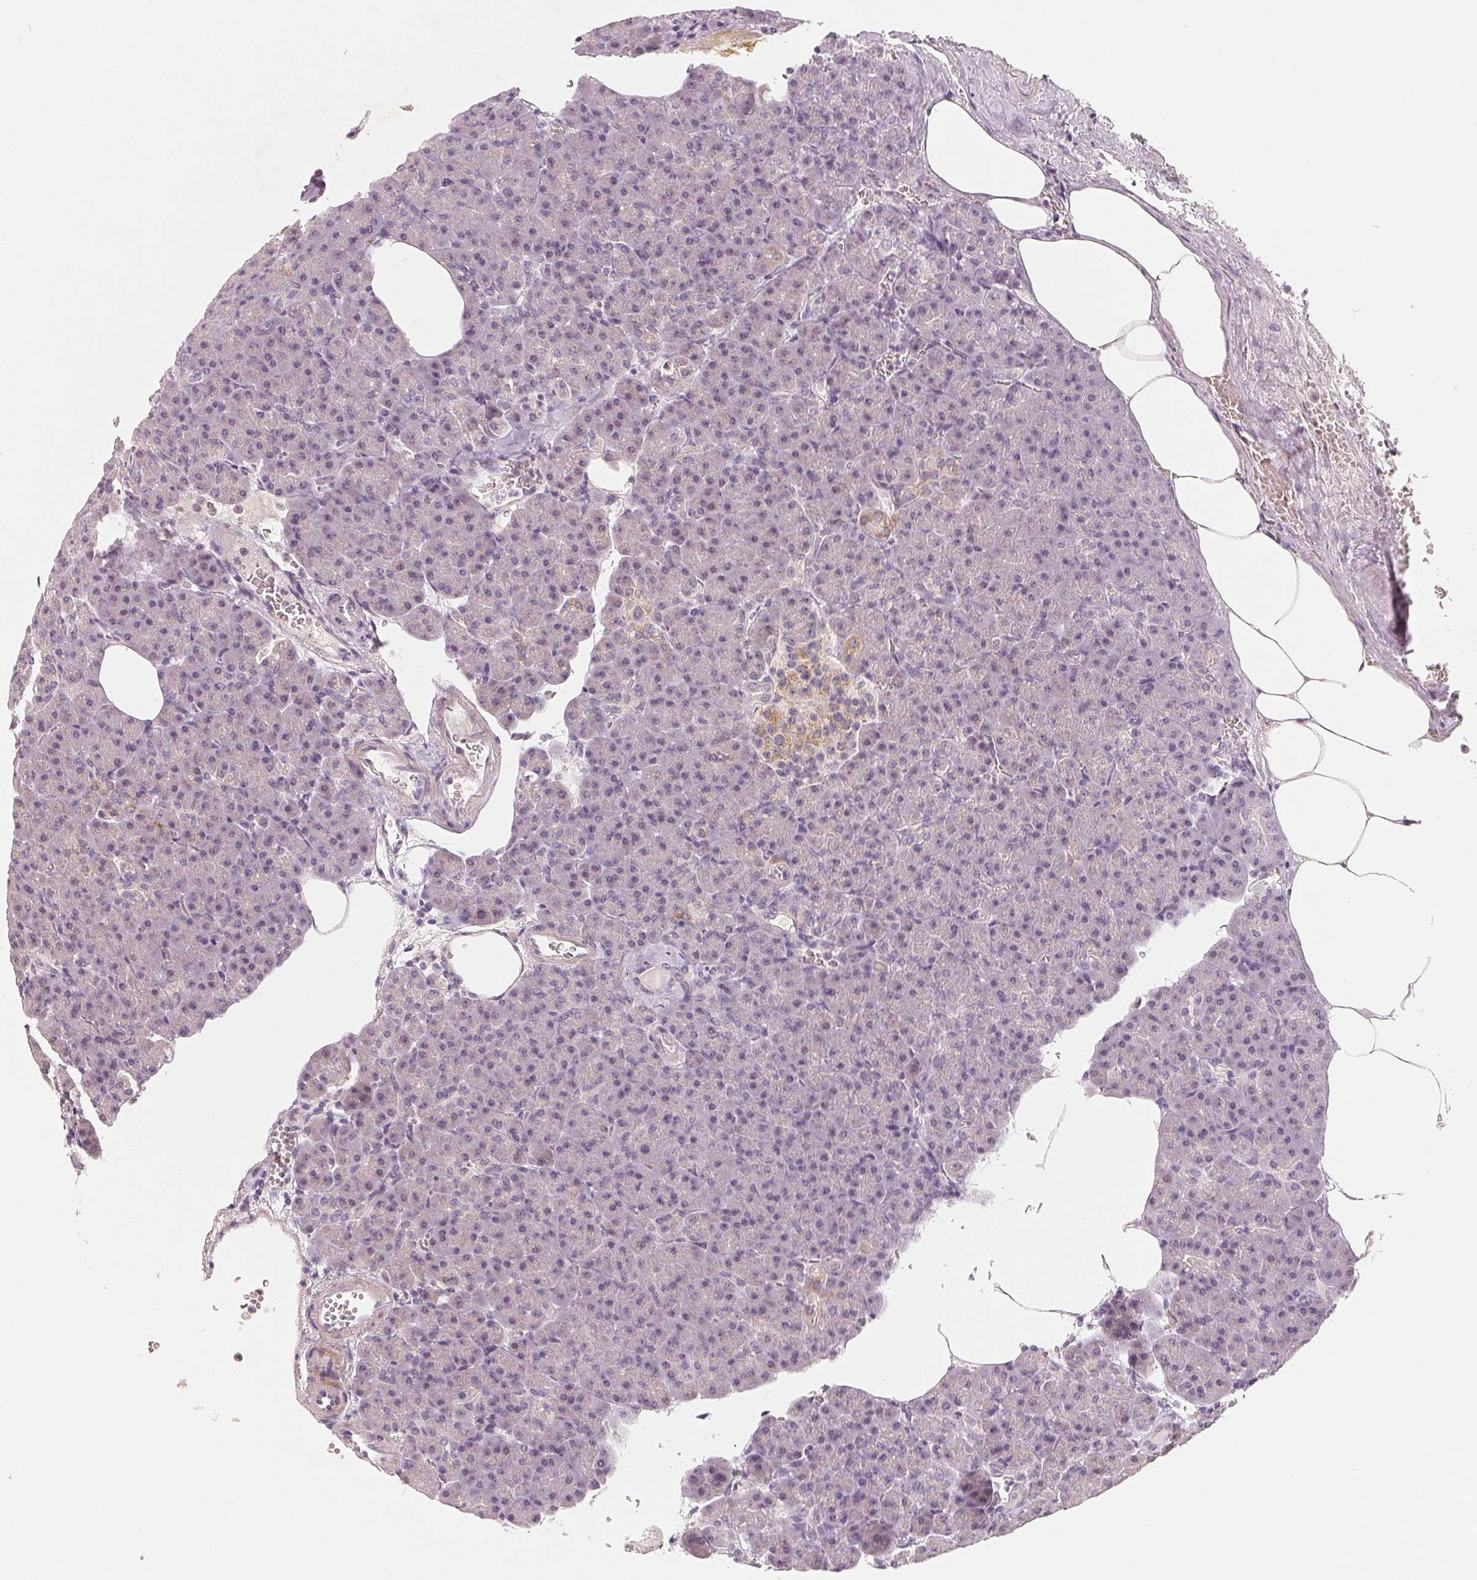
{"staining": {"intensity": "weak", "quantity": "<25%", "location": "cytoplasmic/membranous"}, "tissue": "pancreas", "cell_type": "Exocrine glandular cells", "image_type": "normal", "snomed": [{"axis": "morphology", "description": "Normal tissue, NOS"}, {"axis": "topography", "description": "Pancreas"}], "caption": "Immunohistochemistry (IHC) micrograph of unremarkable pancreas: pancreas stained with DAB exhibits no significant protein expression in exocrine glandular cells.", "gene": "GHITM", "patient": {"sex": "female", "age": 74}}